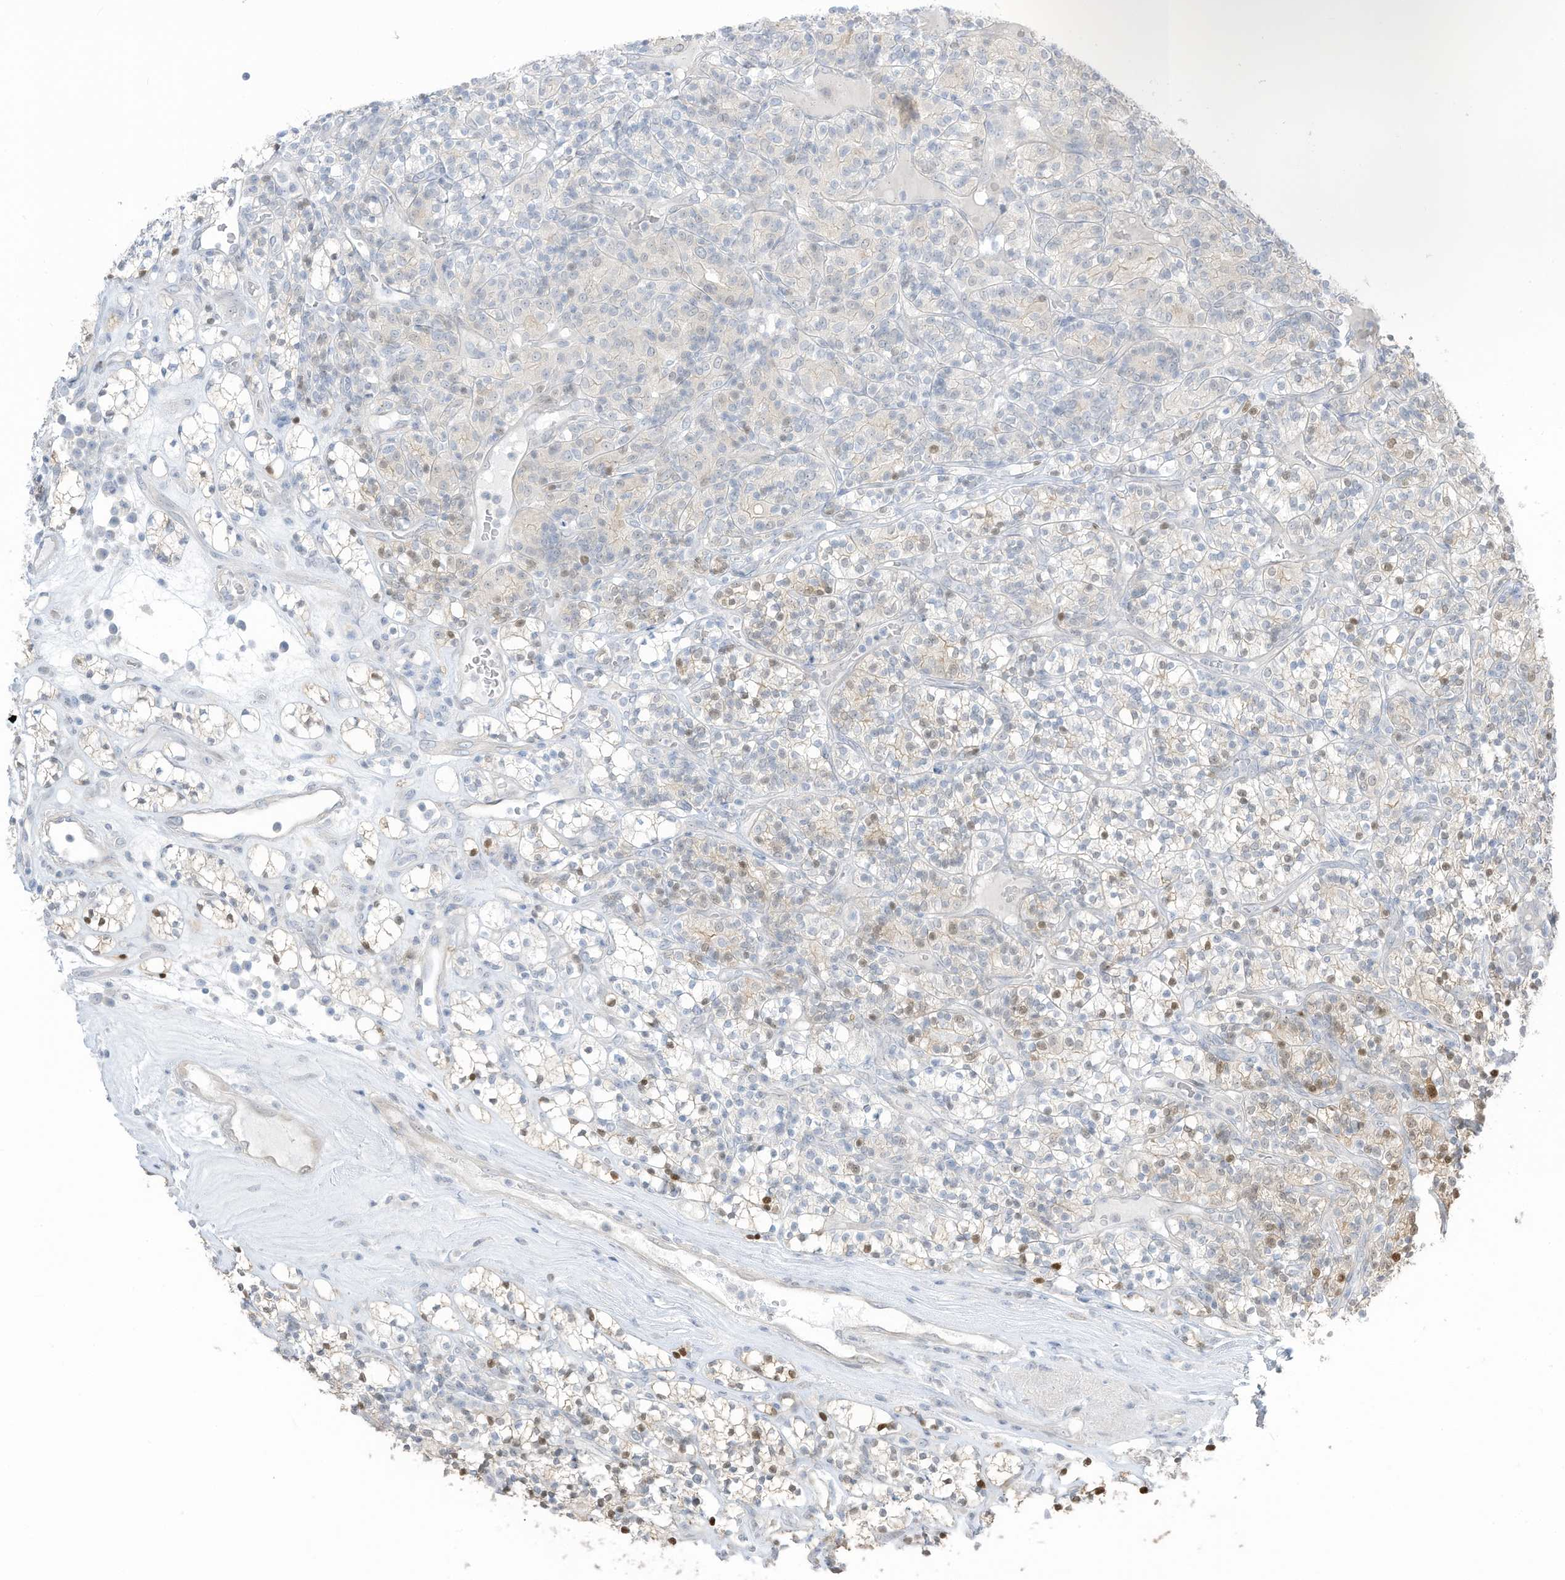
{"staining": {"intensity": "weak", "quantity": "<25%", "location": "cytoplasmic/membranous"}, "tissue": "renal cancer", "cell_type": "Tumor cells", "image_type": "cancer", "snomed": [{"axis": "morphology", "description": "Adenocarcinoma, NOS"}, {"axis": "topography", "description": "Kidney"}], "caption": "An image of adenocarcinoma (renal) stained for a protein exhibits no brown staining in tumor cells. Nuclei are stained in blue.", "gene": "ASPRV1", "patient": {"sex": "male", "age": 77}}